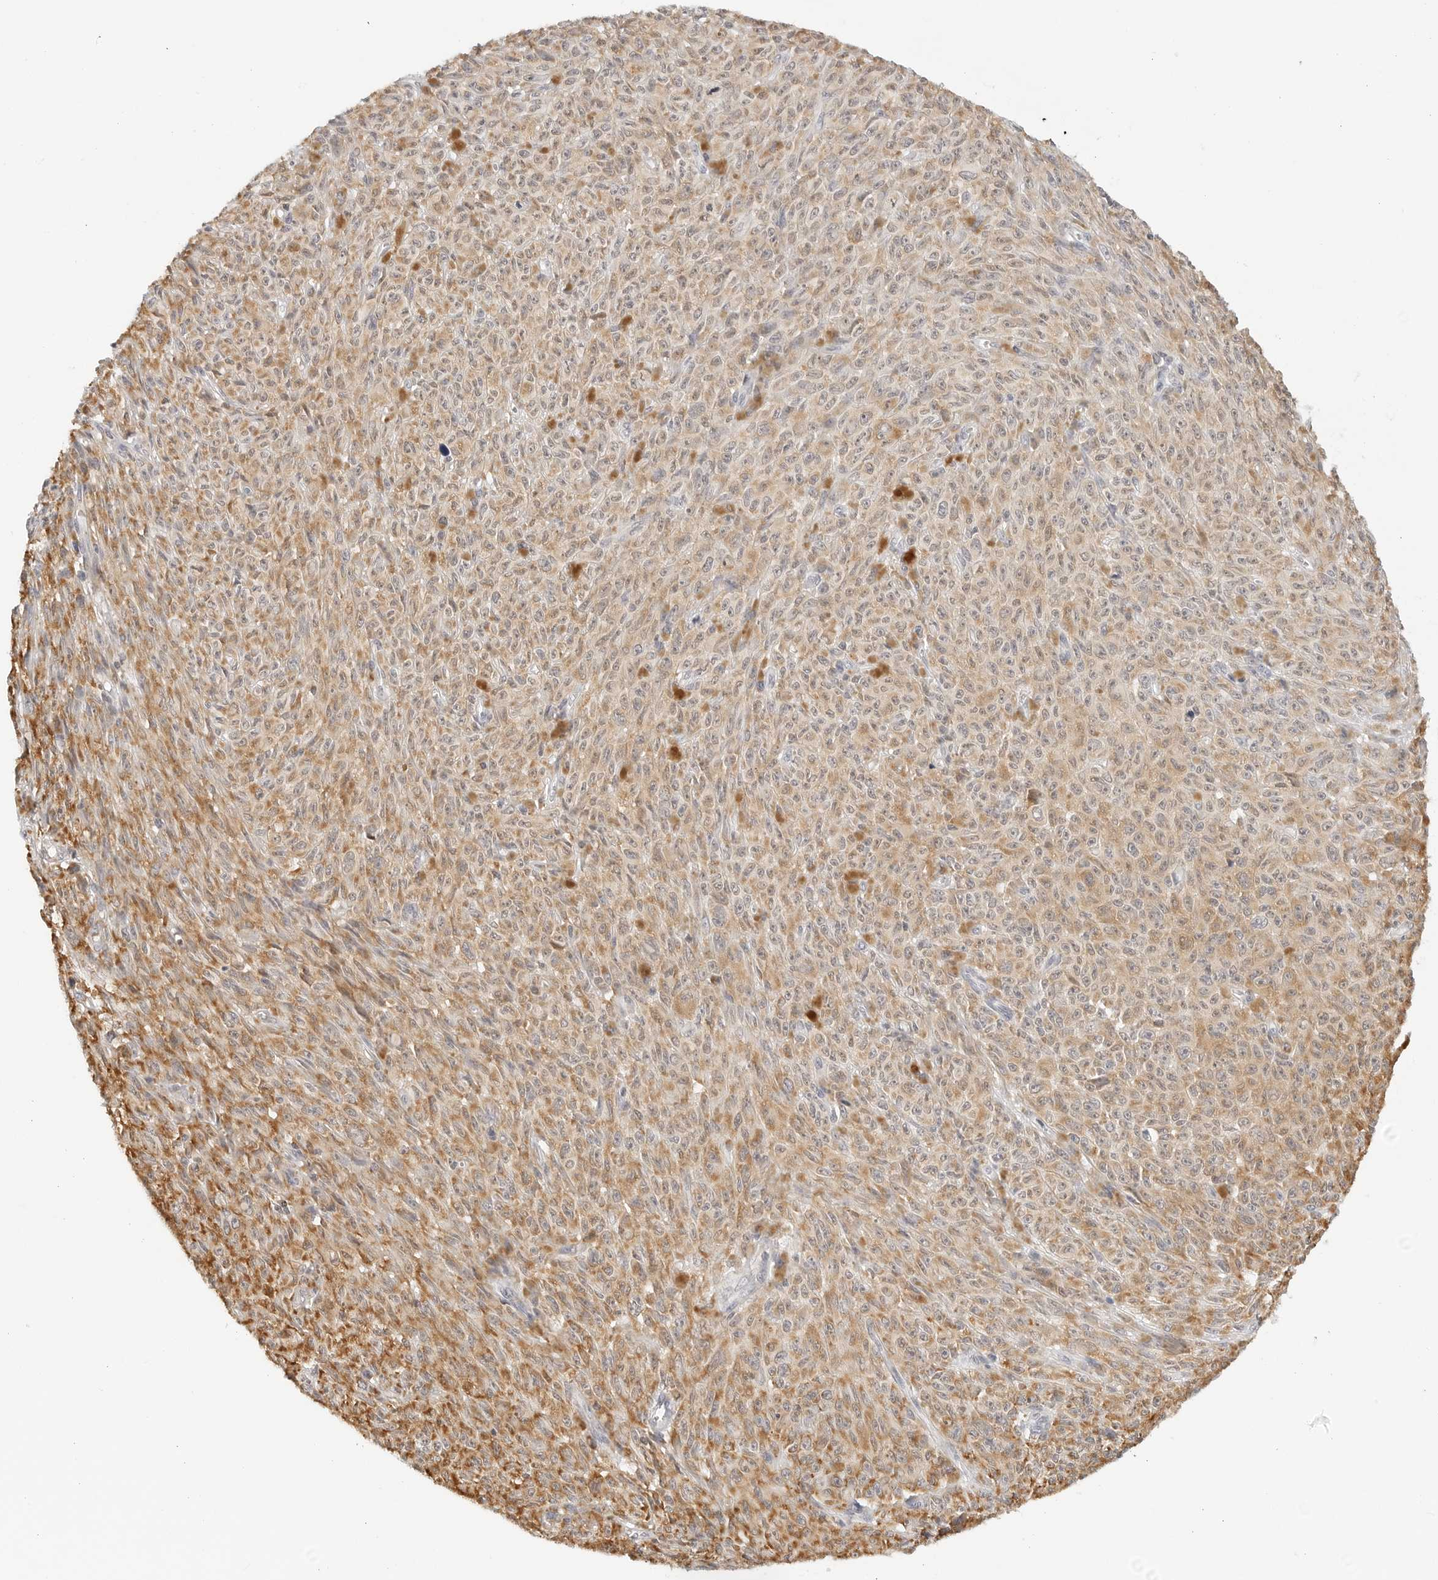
{"staining": {"intensity": "moderate", "quantity": ">75%", "location": "cytoplasmic/membranous"}, "tissue": "melanoma", "cell_type": "Tumor cells", "image_type": "cancer", "snomed": [{"axis": "morphology", "description": "Malignant melanoma, NOS"}, {"axis": "topography", "description": "Skin"}], "caption": "A photomicrograph of melanoma stained for a protein demonstrates moderate cytoplasmic/membranous brown staining in tumor cells.", "gene": "ATL1", "patient": {"sex": "female", "age": 82}}